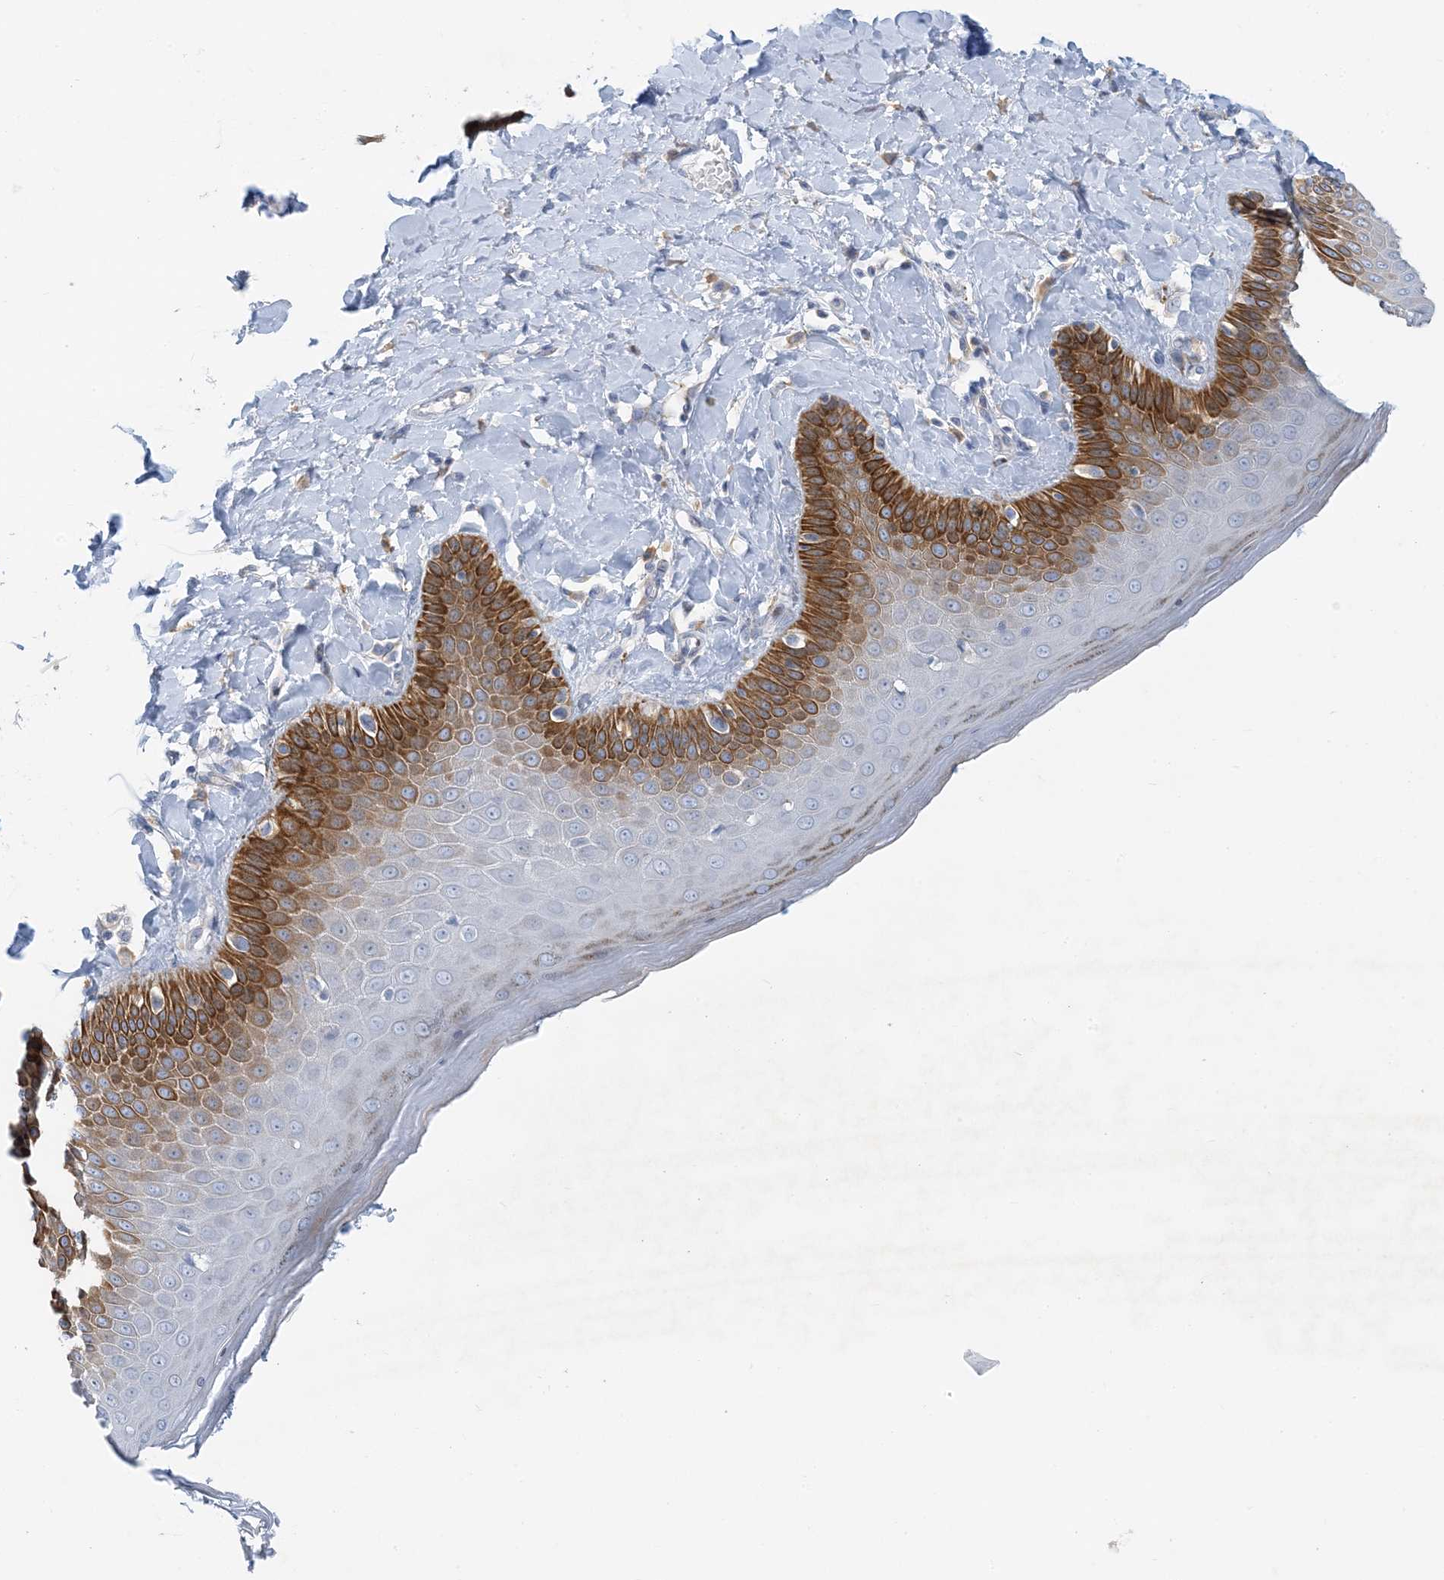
{"staining": {"intensity": "strong", "quantity": "25%-75%", "location": "cytoplasmic/membranous"}, "tissue": "skin", "cell_type": "Epidermal cells", "image_type": "normal", "snomed": [{"axis": "morphology", "description": "Normal tissue, NOS"}, {"axis": "topography", "description": "Anal"}], "caption": "This histopathology image displays unremarkable skin stained with immunohistochemistry (IHC) to label a protein in brown. The cytoplasmic/membranous of epidermal cells show strong positivity for the protein. Nuclei are counter-stained blue.", "gene": "ZCCHC12", "patient": {"sex": "male", "age": 69}}